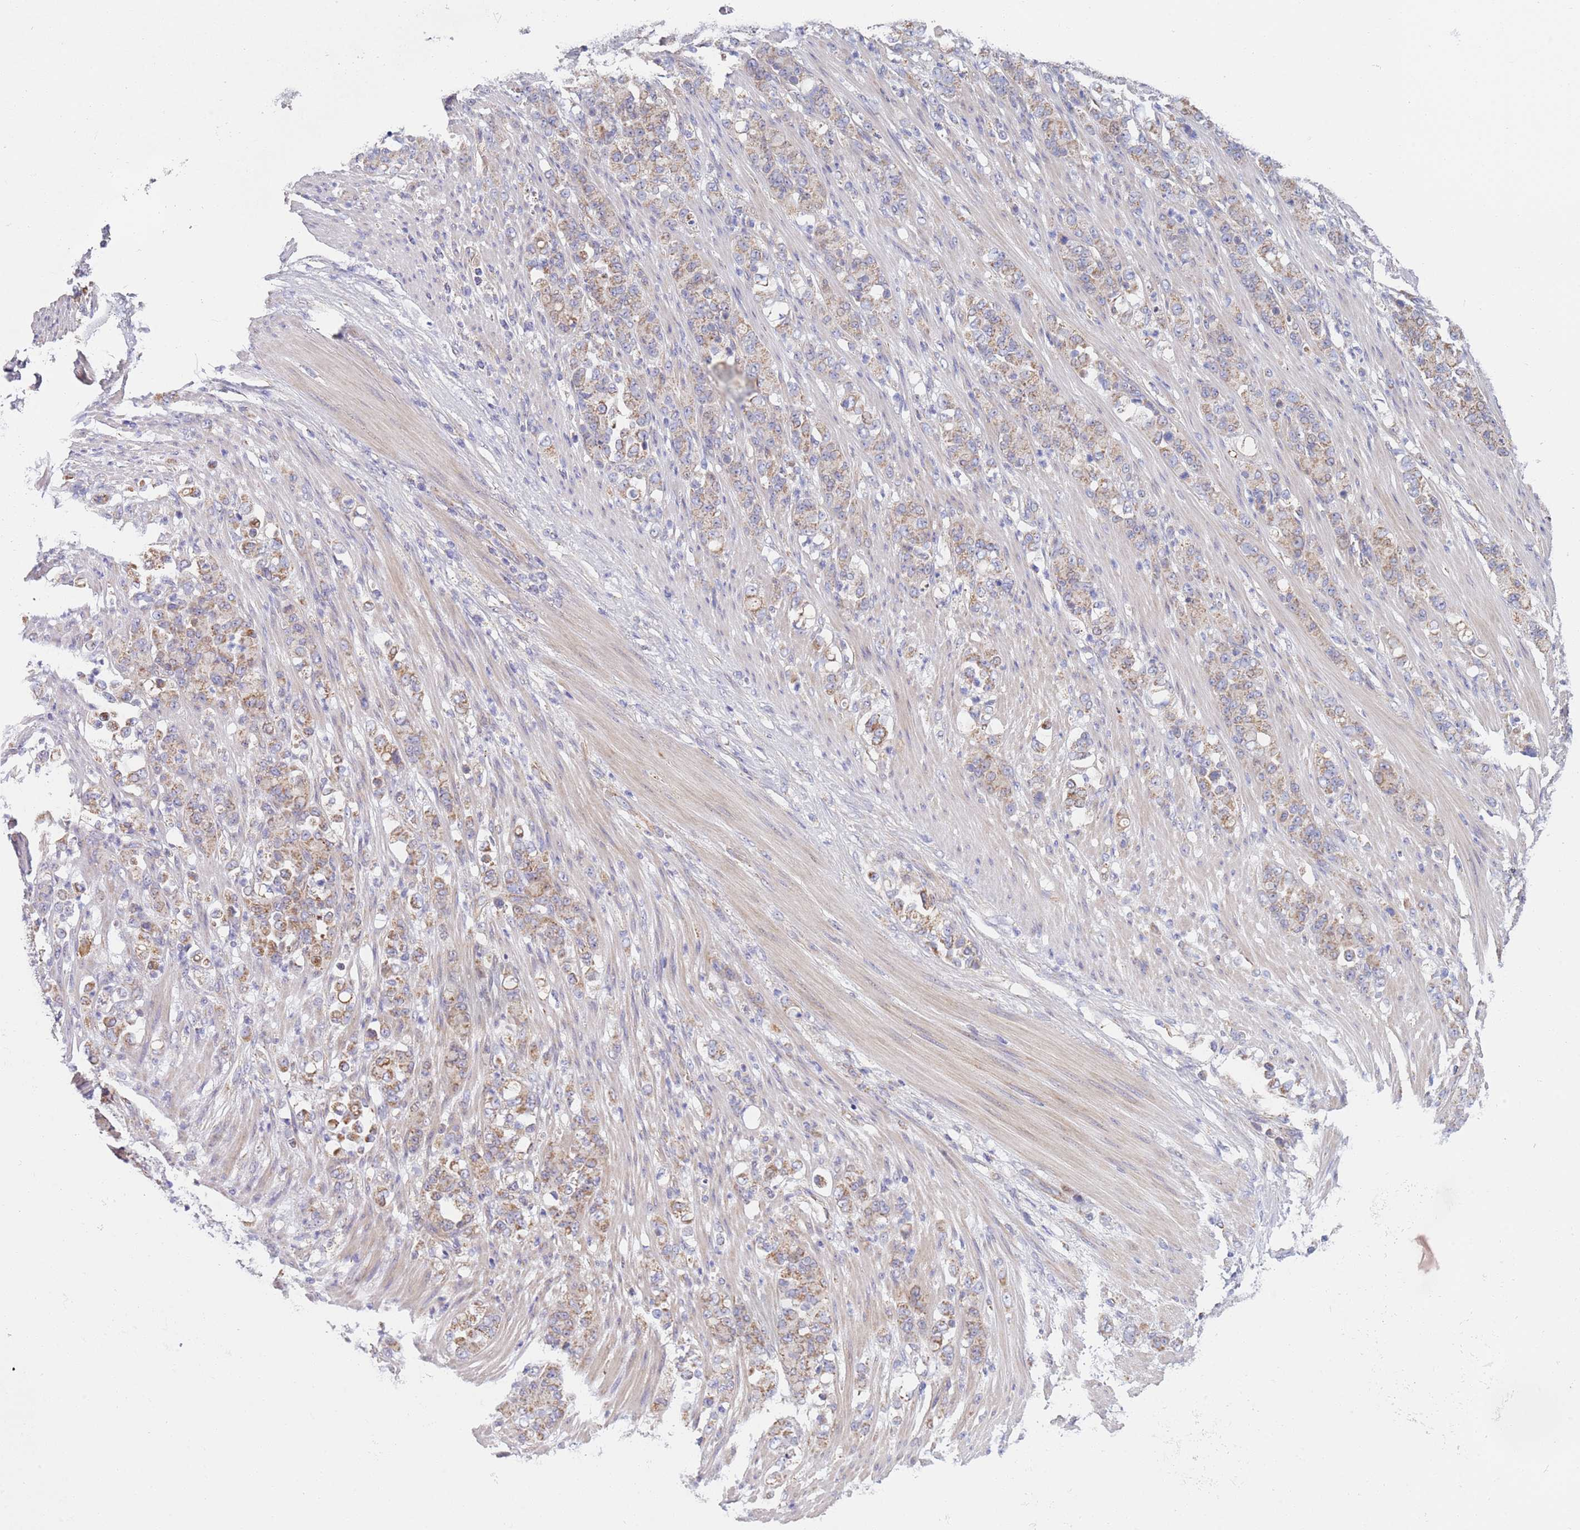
{"staining": {"intensity": "moderate", "quantity": ">75%", "location": "cytoplasmic/membranous"}, "tissue": "stomach cancer", "cell_type": "Tumor cells", "image_type": "cancer", "snomed": [{"axis": "morphology", "description": "Normal tissue, NOS"}, {"axis": "morphology", "description": "Adenocarcinoma, NOS"}, {"axis": "topography", "description": "Stomach"}], "caption": "Protein staining demonstrates moderate cytoplasmic/membranous positivity in about >75% of tumor cells in stomach cancer (adenocarcinoma).", "gene": "PWWP3A", "patient": {"sex": "female", "age": 79}}